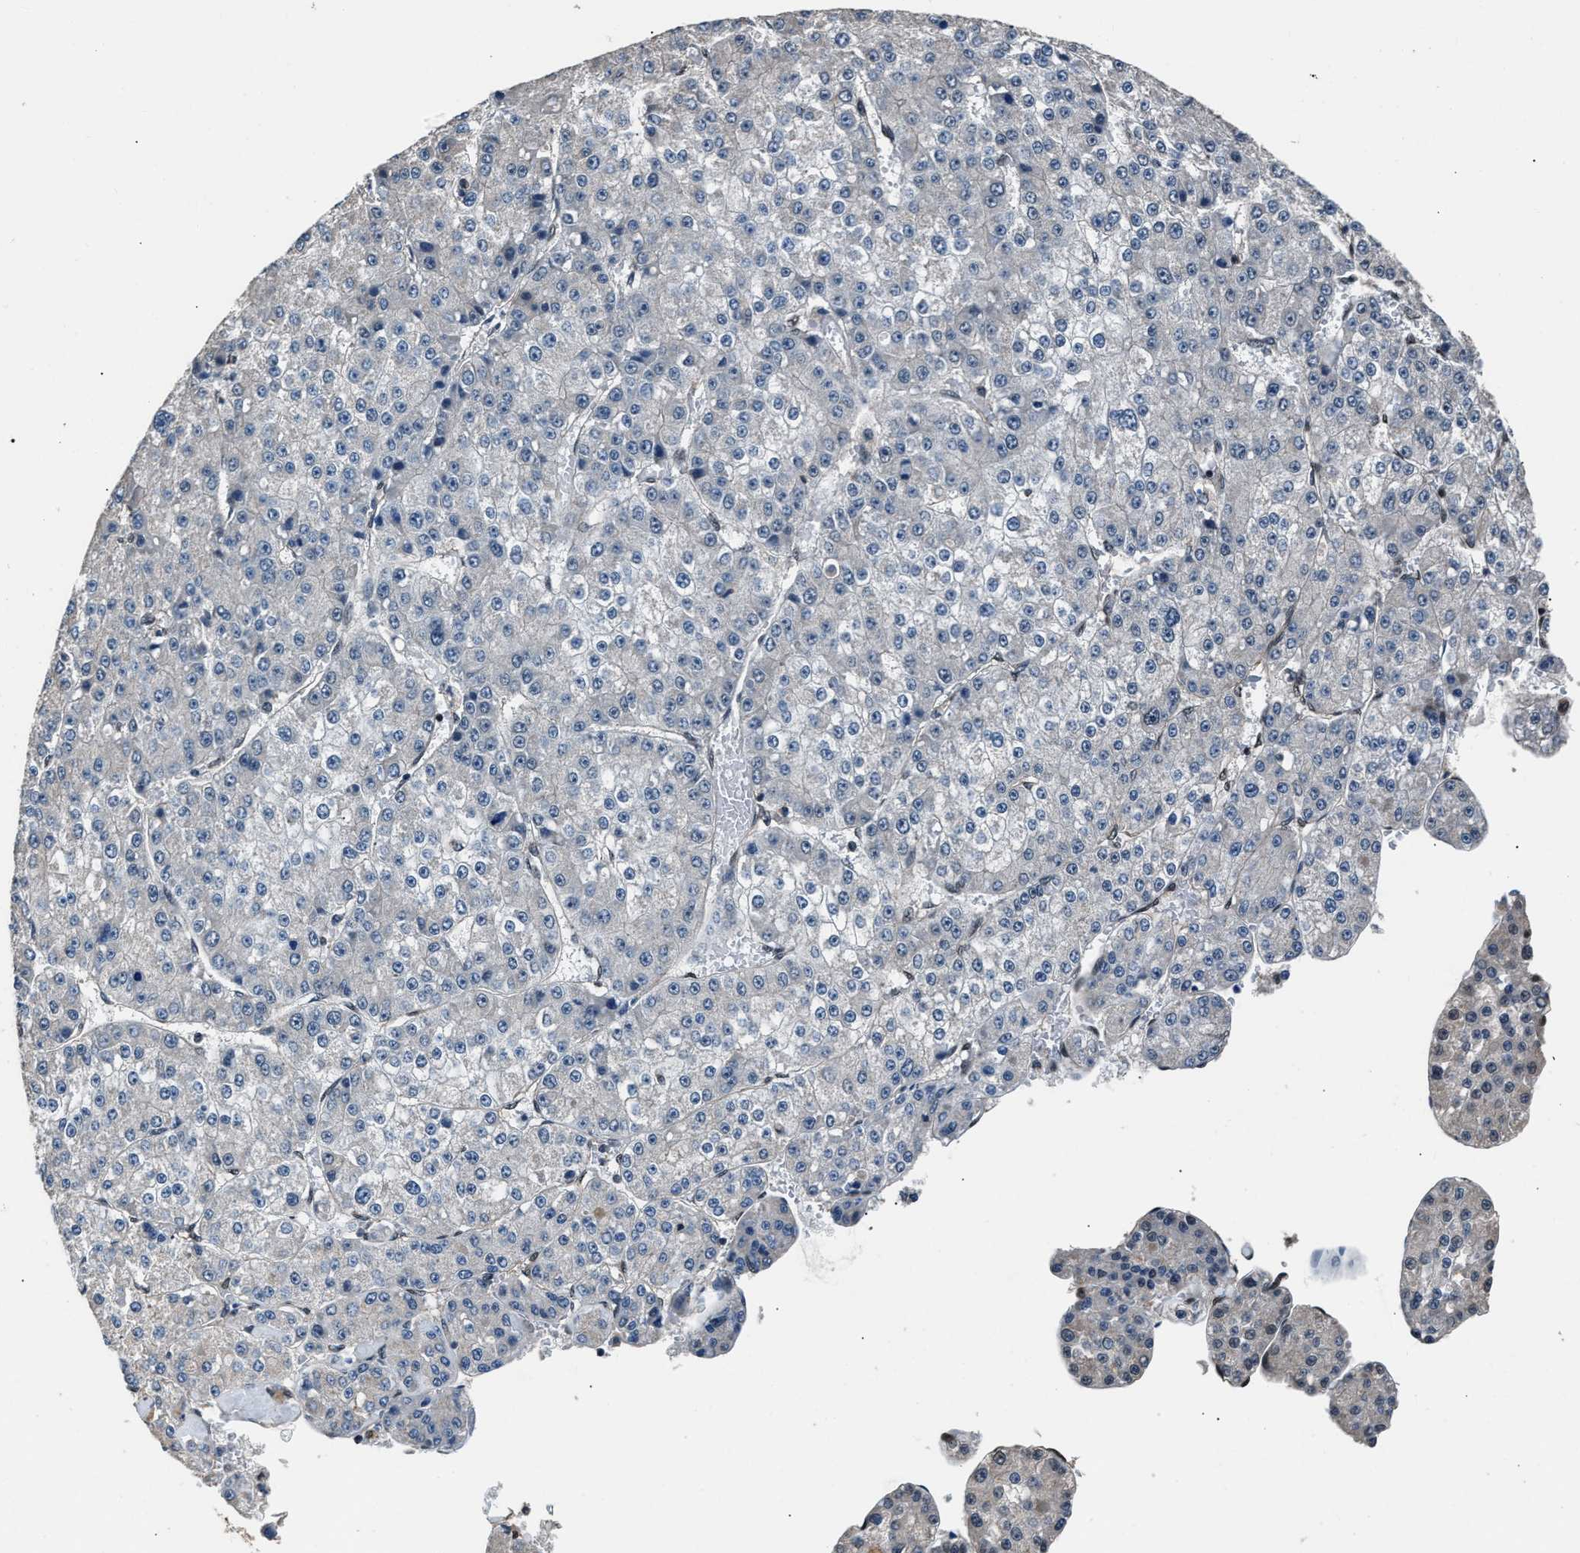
{"staining": {"intensity": "negative", "quantity": "none", "location": "none"}, "tissue": "liver cancer", "cell_type": "Tumor cells", "image_type": "cancer", "snomed": [{"axis": "morphology", "description": "Carcinoma, Hepatocellular, NOS"}, {"axis": "topography", "description": "Liver"}], "caption": "This histopathology image is of liver cancer (hepatocellular carcinoma) stained with immunohistochemistry to label a protein in brown with the nuclei are counter-stained blue. There is no positivity in tumor cells.", "gene": "DFFA", "patient": {"sex": "female", "age": 73}}